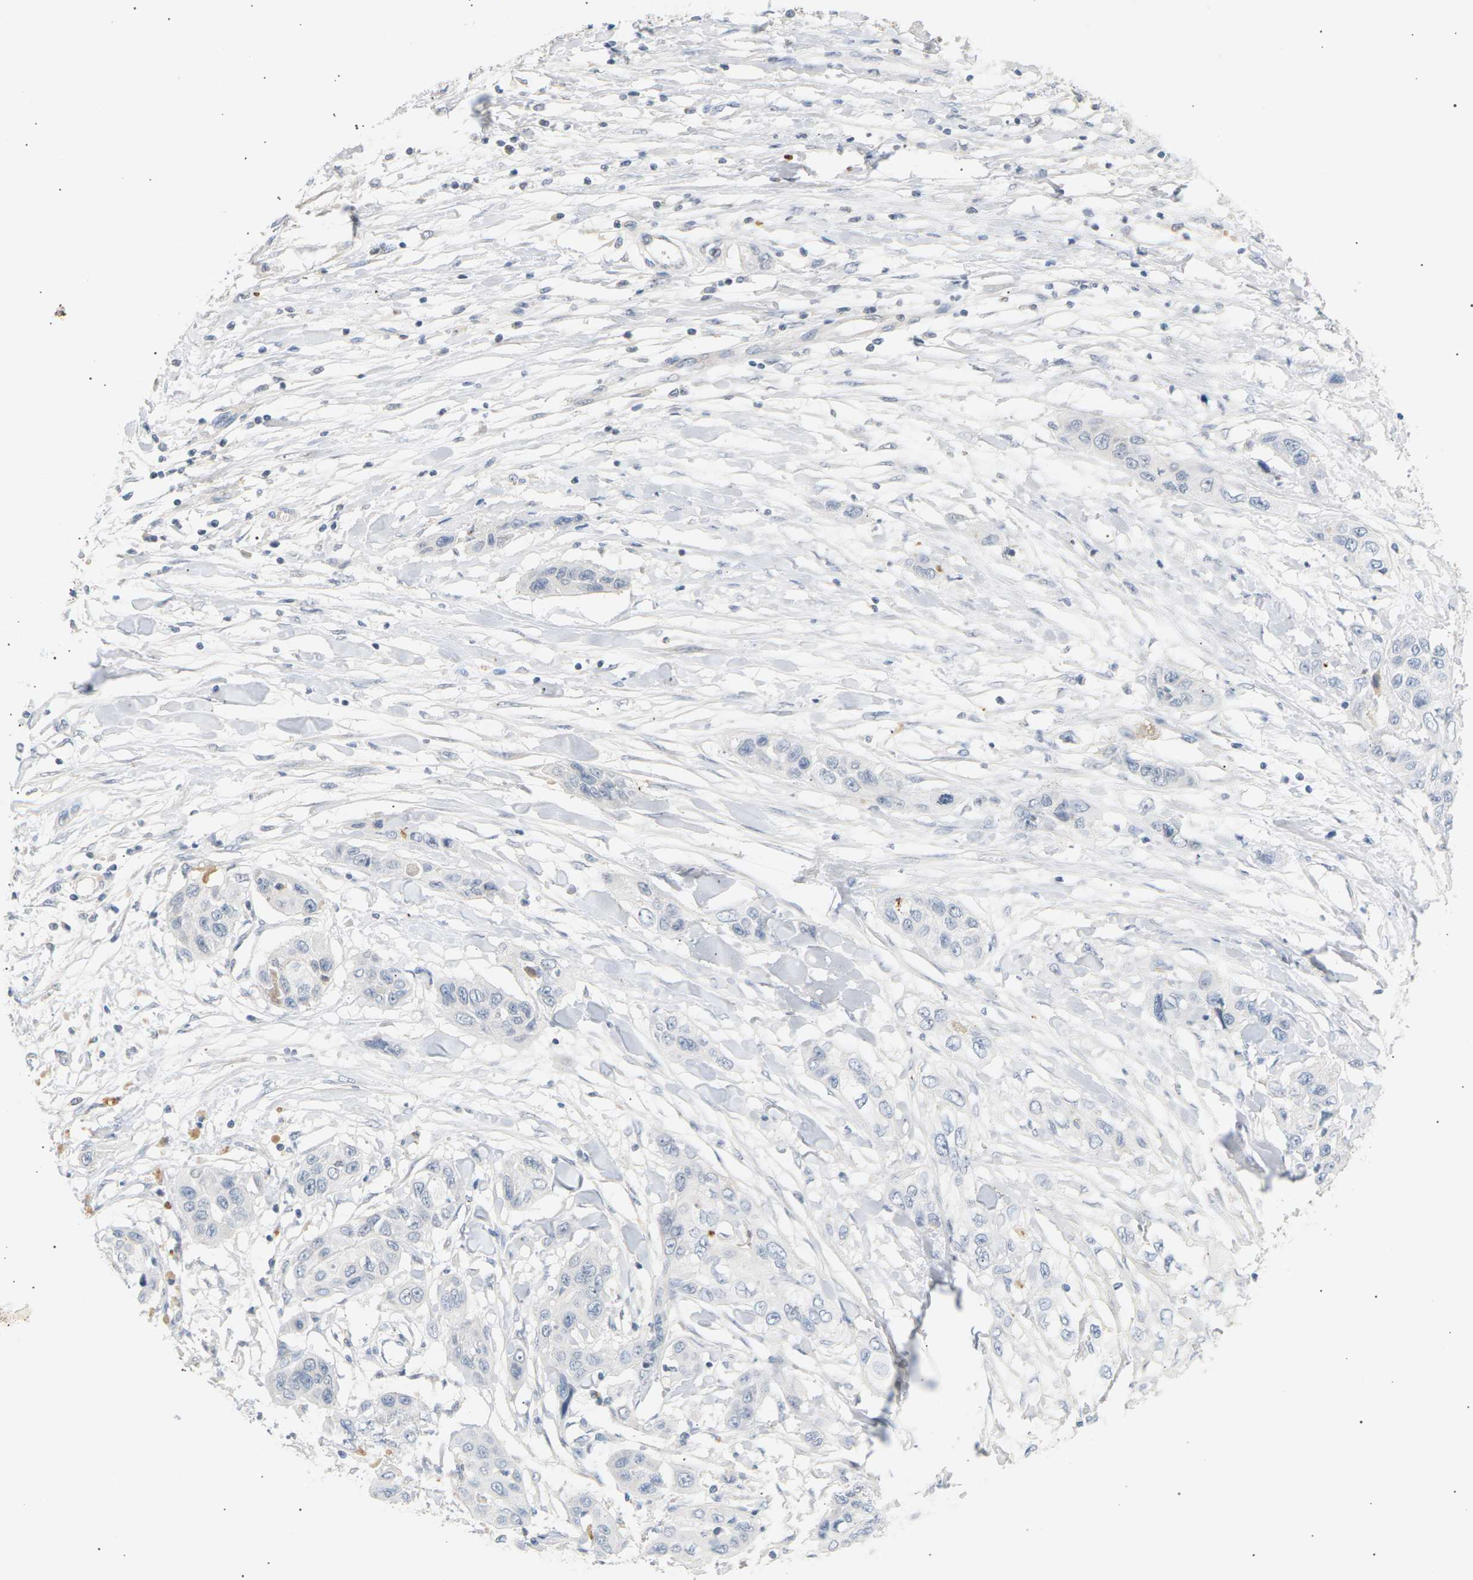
{"staining": {"intensity": "negative", "quantity": "none", "location": "none"}, "tissue": "pancreatic cancer", "cell_type": "Tumor cells", "image_type": "cancer", "snomed": [{"axis": "morphology", "description": "Adenocarcinoma, NOS"}, {"axis": "topography", "description": "Pancreas"}], "caption": "Immunohistochemistry image of pancreatic adenocarcinoma stained for a protein (brown), which shows no positivity in tumor cells. Brightfield microscopy of IHC stained with DAB (3,3'-diaminobenzidine) (brown) and hematoxylin (blue), captured at high magnification.", "gene": "CLU", "patient": {"sex": "female", "age": 70}}